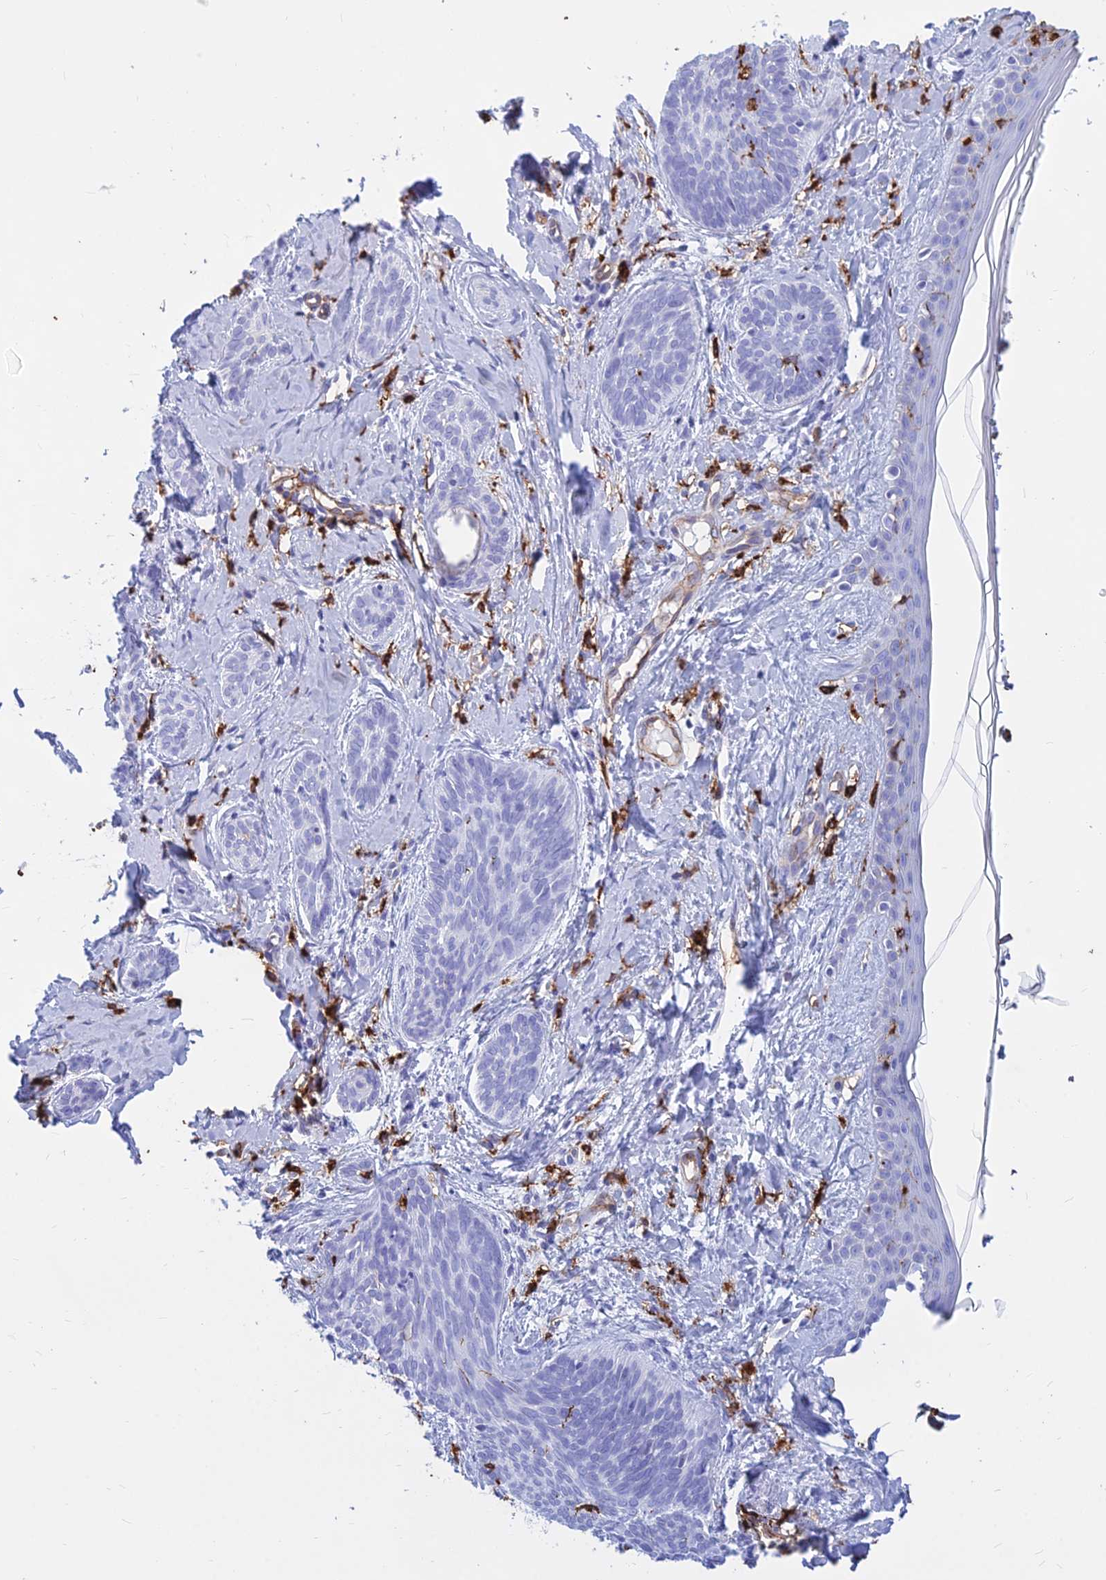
{"staining": {"intensity": "negative", "quantity": "none", "location": "none"}, "tissue": "skin cancer", "cell_type": "Tumor cells", "image_type": "cancer", "snomed": [{"axis": "morphology", "description": "Basal cell carcinoma"}, {"axis": "topography", "description": "Skin"}], "caption": "This is an immunohistochemistry image of basal cell carcinoma (skin). There is no staining in tumor cells.", "gene": "HLA-DRB1", "patient": {"sex": "female", "age": 81}}